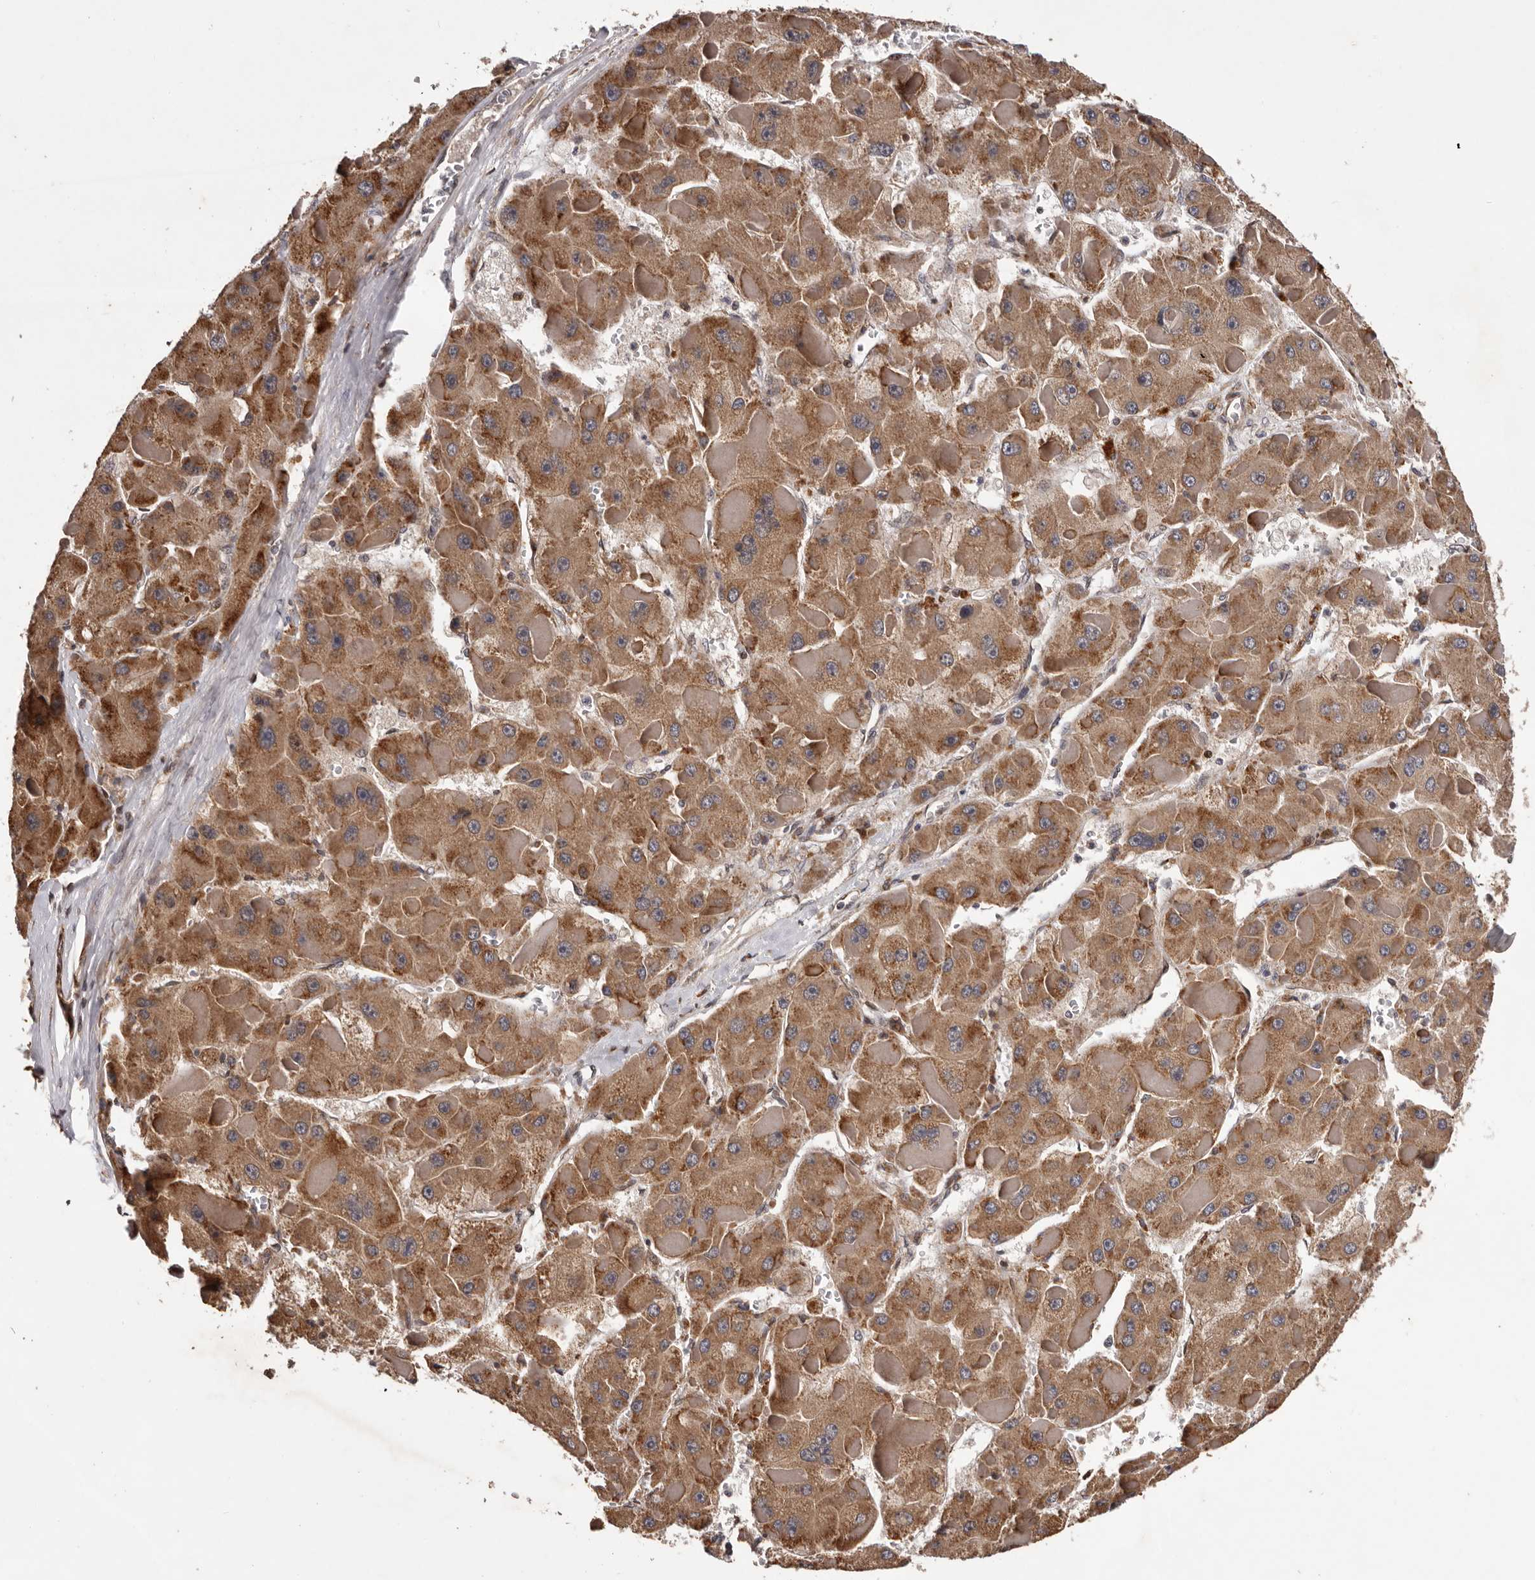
{"staining": {"intensity": "strong", "quantity": ">75%", "location": "cytoplasmic/membranous"}, "tissue": "liver cancer", "cell_type": "Tumor cells", "image_type": "cancer", "snomed": [{"axis": "morphology", "description": "Carcinoma, Hepatocellular, NOS"}, {"axis": "topography", "description": "Liver"}], "caption": "Immunohistochemistry (DAB (3,3'-diaminobenzidine)) staining of liver cancer demonstrates strong cytoplasmic/membranous protein positivity in approximately >75% of tumor cells.", "gene": "GADD45B", "patient": {"sex": "female", "age": 73}}